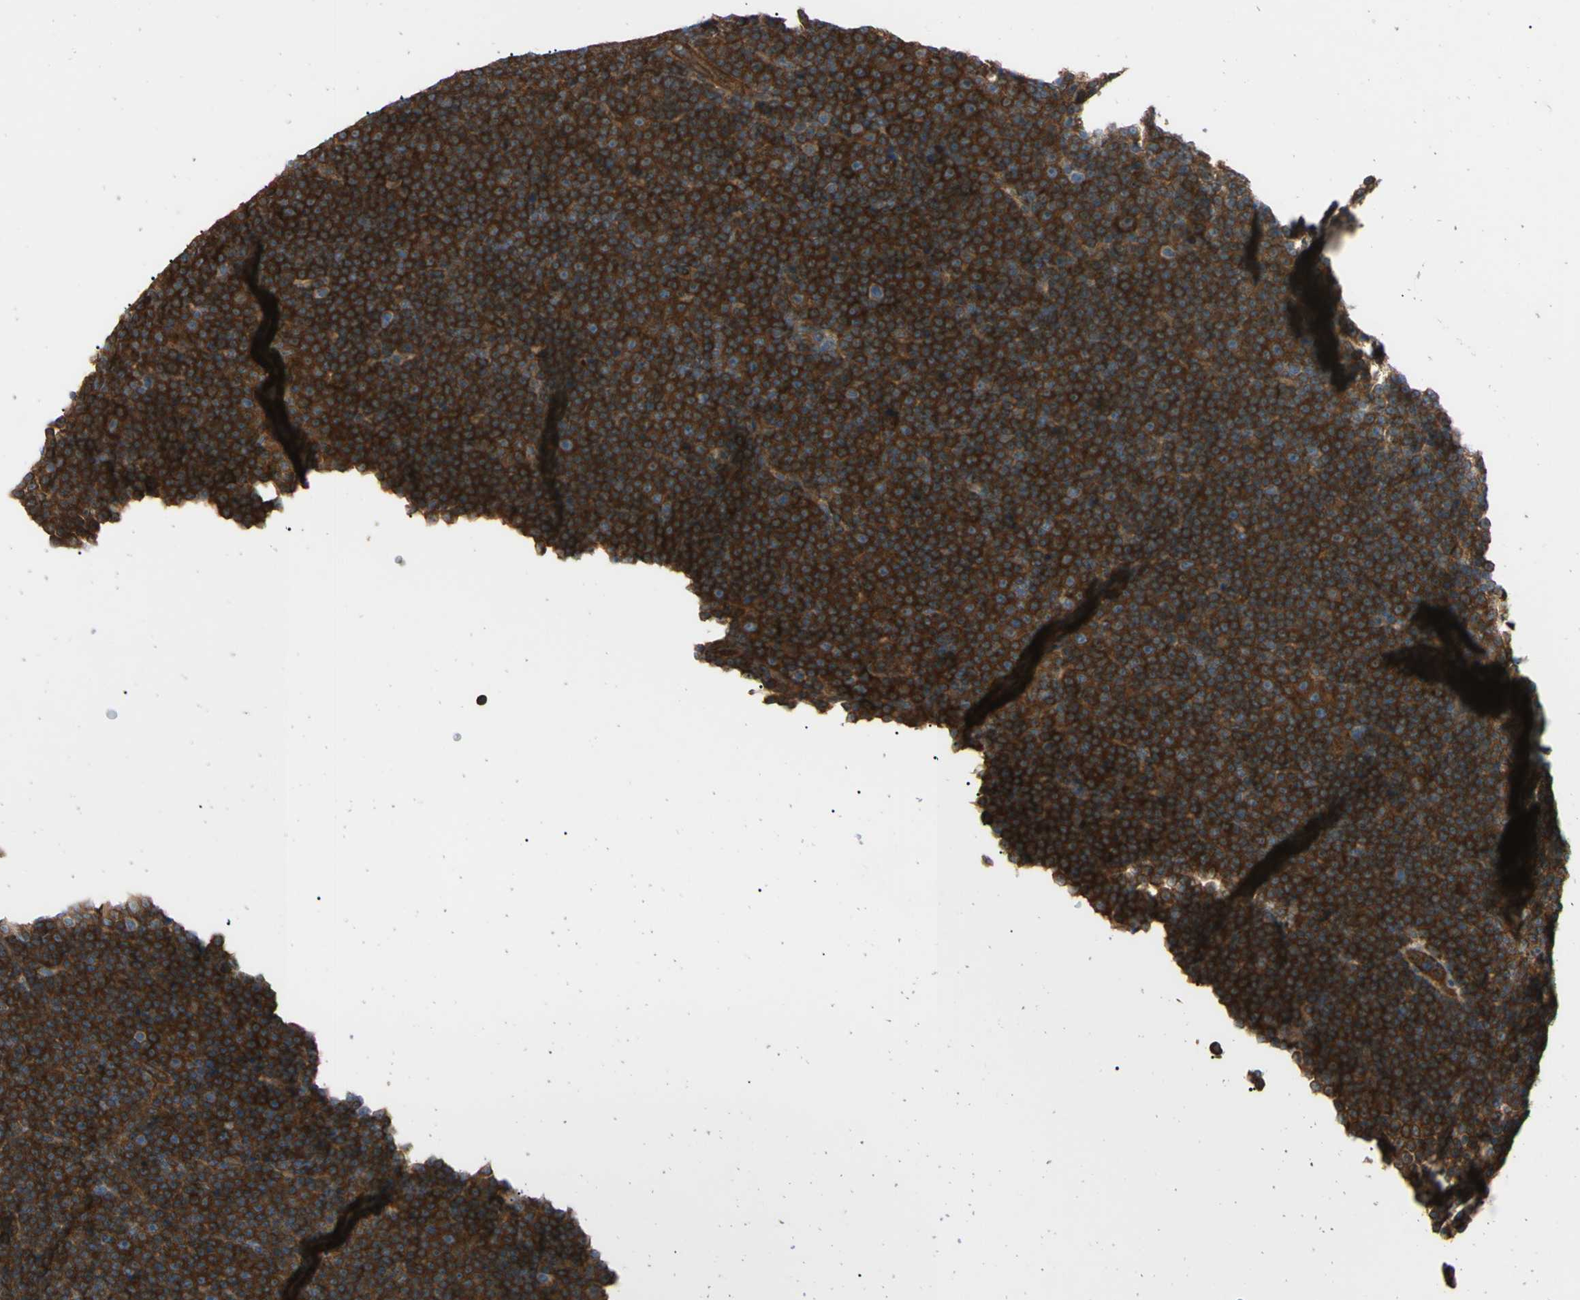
{"staining": {"intensity": "strong", "quantity": ">75%", "location": "cytoplasmic/membranous"}, "tissue": "lymphoma", "cell_type": "Tumor cells", "image_type": "cancer", "snomed": [{"axis": "morphology", "description": "Malignant lymphoma, non-Hodgkin's type, Low grade"}, {"axis": "topography", "description": "Lymph node"}], "caption": "Human lymphoma stained with a protein marker demonstrates strong staining in tumor cells.", "gene": "PTPN12", "patient": {"sex": "female", "age": 67}}